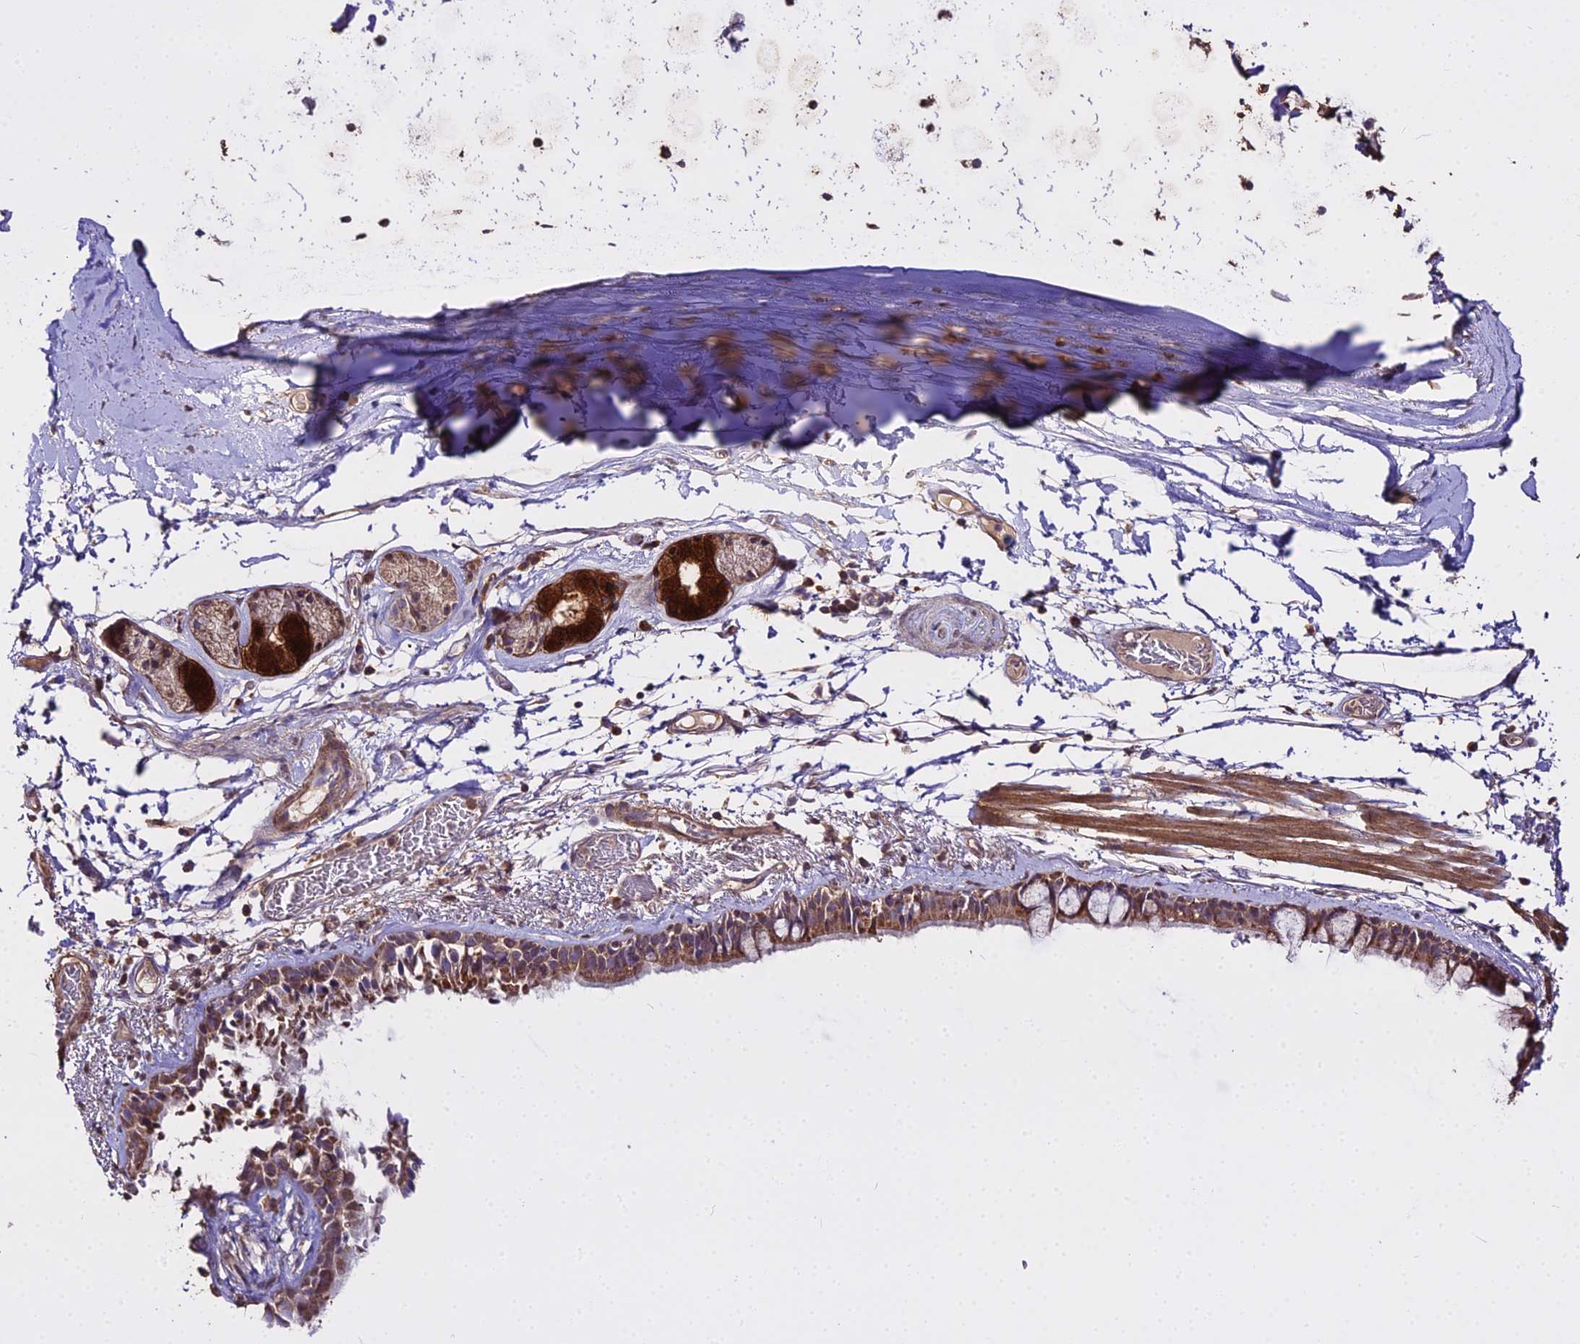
{"staining": {"intensity": "moderate", "quantity": ">75%", "location": "cytoplasmic/membranous"}, "tissue": "bronchus", "cell_type": "Respiratory epithelial cells", "image_type": "normal", "snomed": [{"axis": "morphology", "description": "Normal tissue, NOS"}, {"axis": "topography", "description": "Cartilage tissue"}], "caption": "The histopathology image demonstrates immunohistochemical staining of unremarkable bronchus. There is moderate cytoplasmic/membranous positivity is seen in about >75% of respiratory epithelial cells.", "gene": "METTL13", "patient": {"sex": "male", "age": 63}}